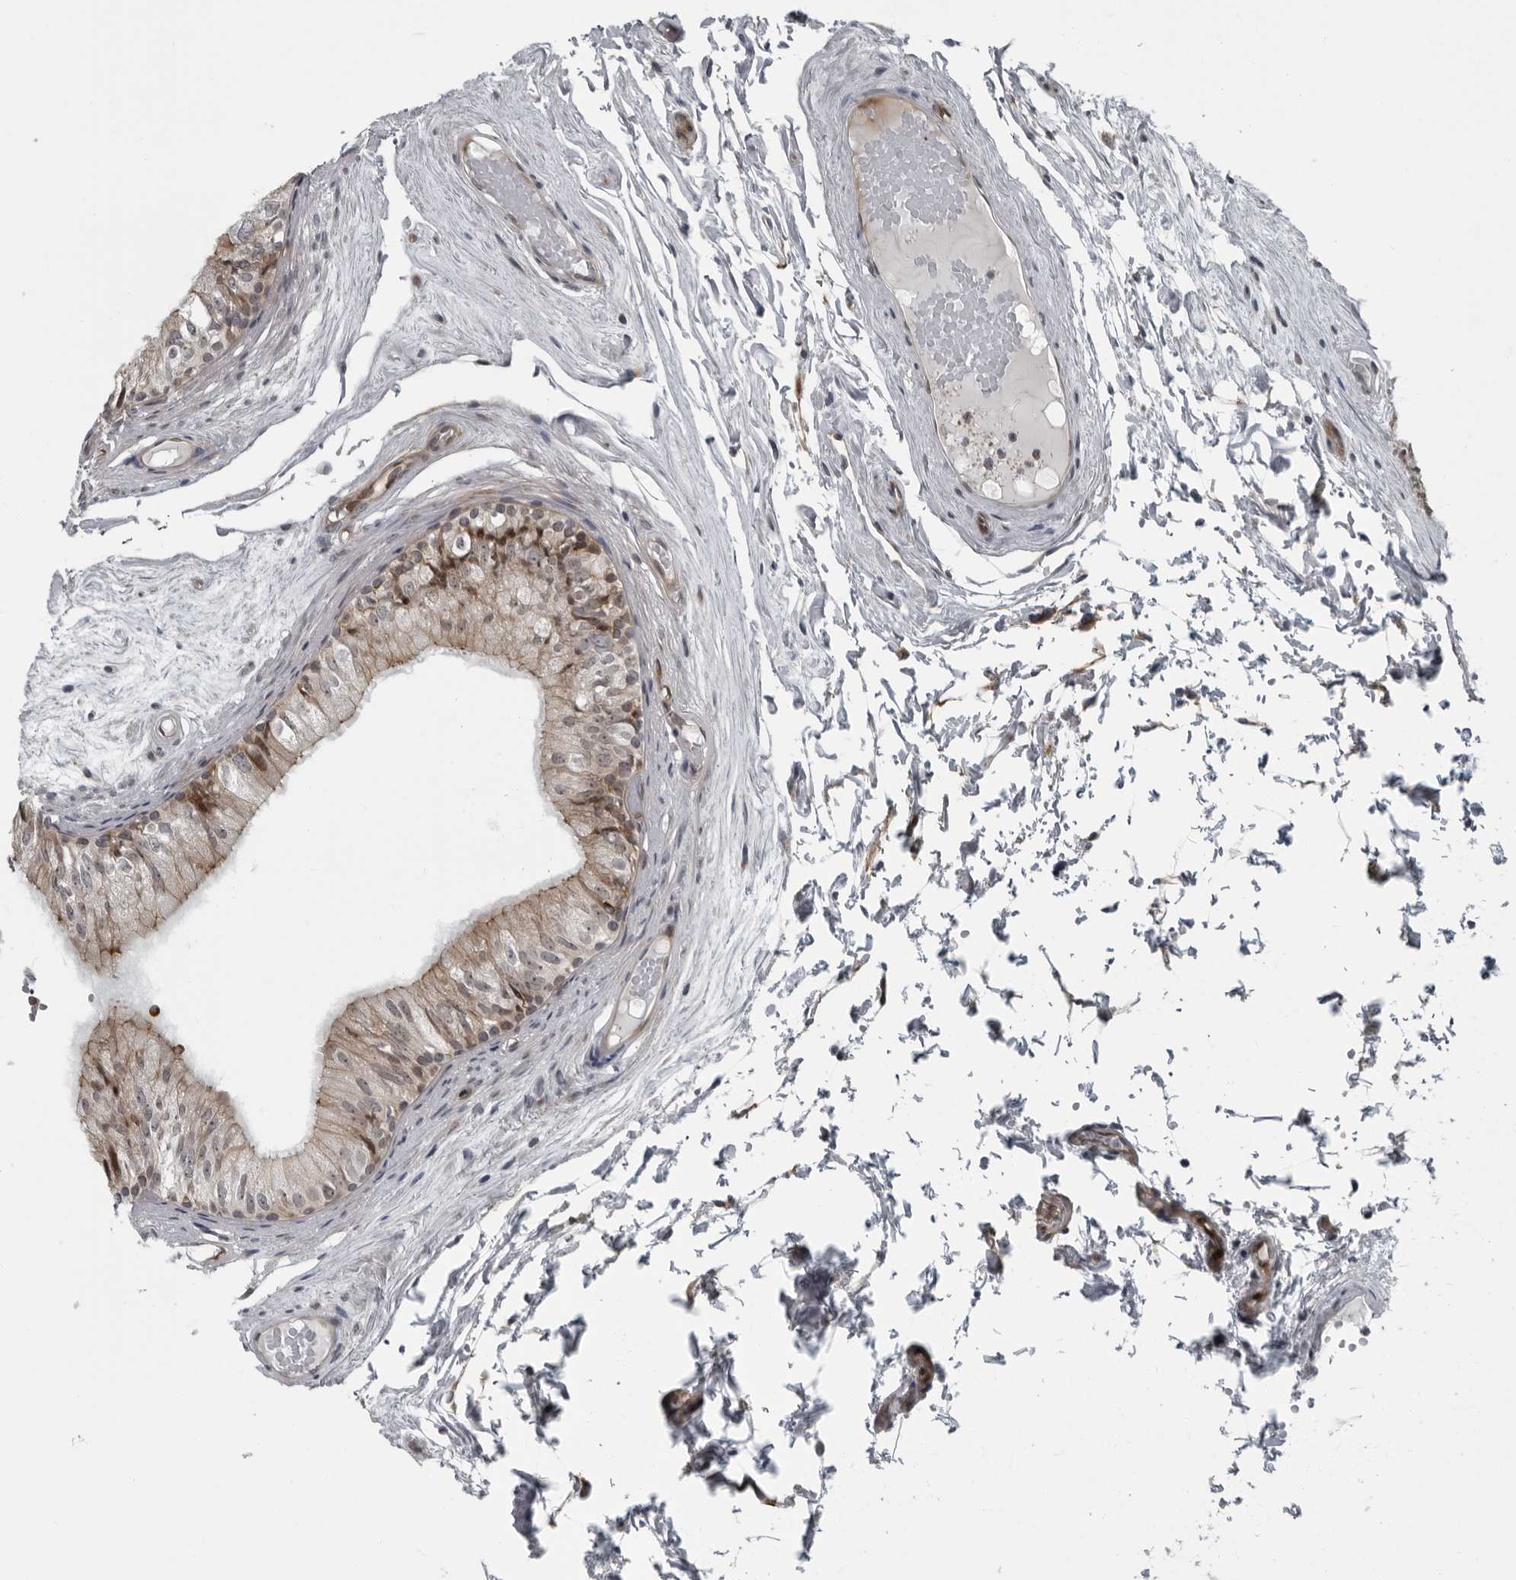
{"staining": {"intensity": "moderate", "quantity": "<25%", "location": "cytoplasmic/membranous"}, "tissue": "epididymis", "cell_type": "Glandular cells", "image_type": "normal", "snomed": [{"axis": "morphology", "description": "Normal tissue, NOS"}, {"axis": "topography", "description": "Epididymis"}], "caption": "Immunohistochemical staining of normal epididymis demonstrates moderate cytoplasmic/membranous protein positivity in about <25% of glandular cells.", "gene": "FAM102B", "patient": {"sex": "male", "age": 79}}